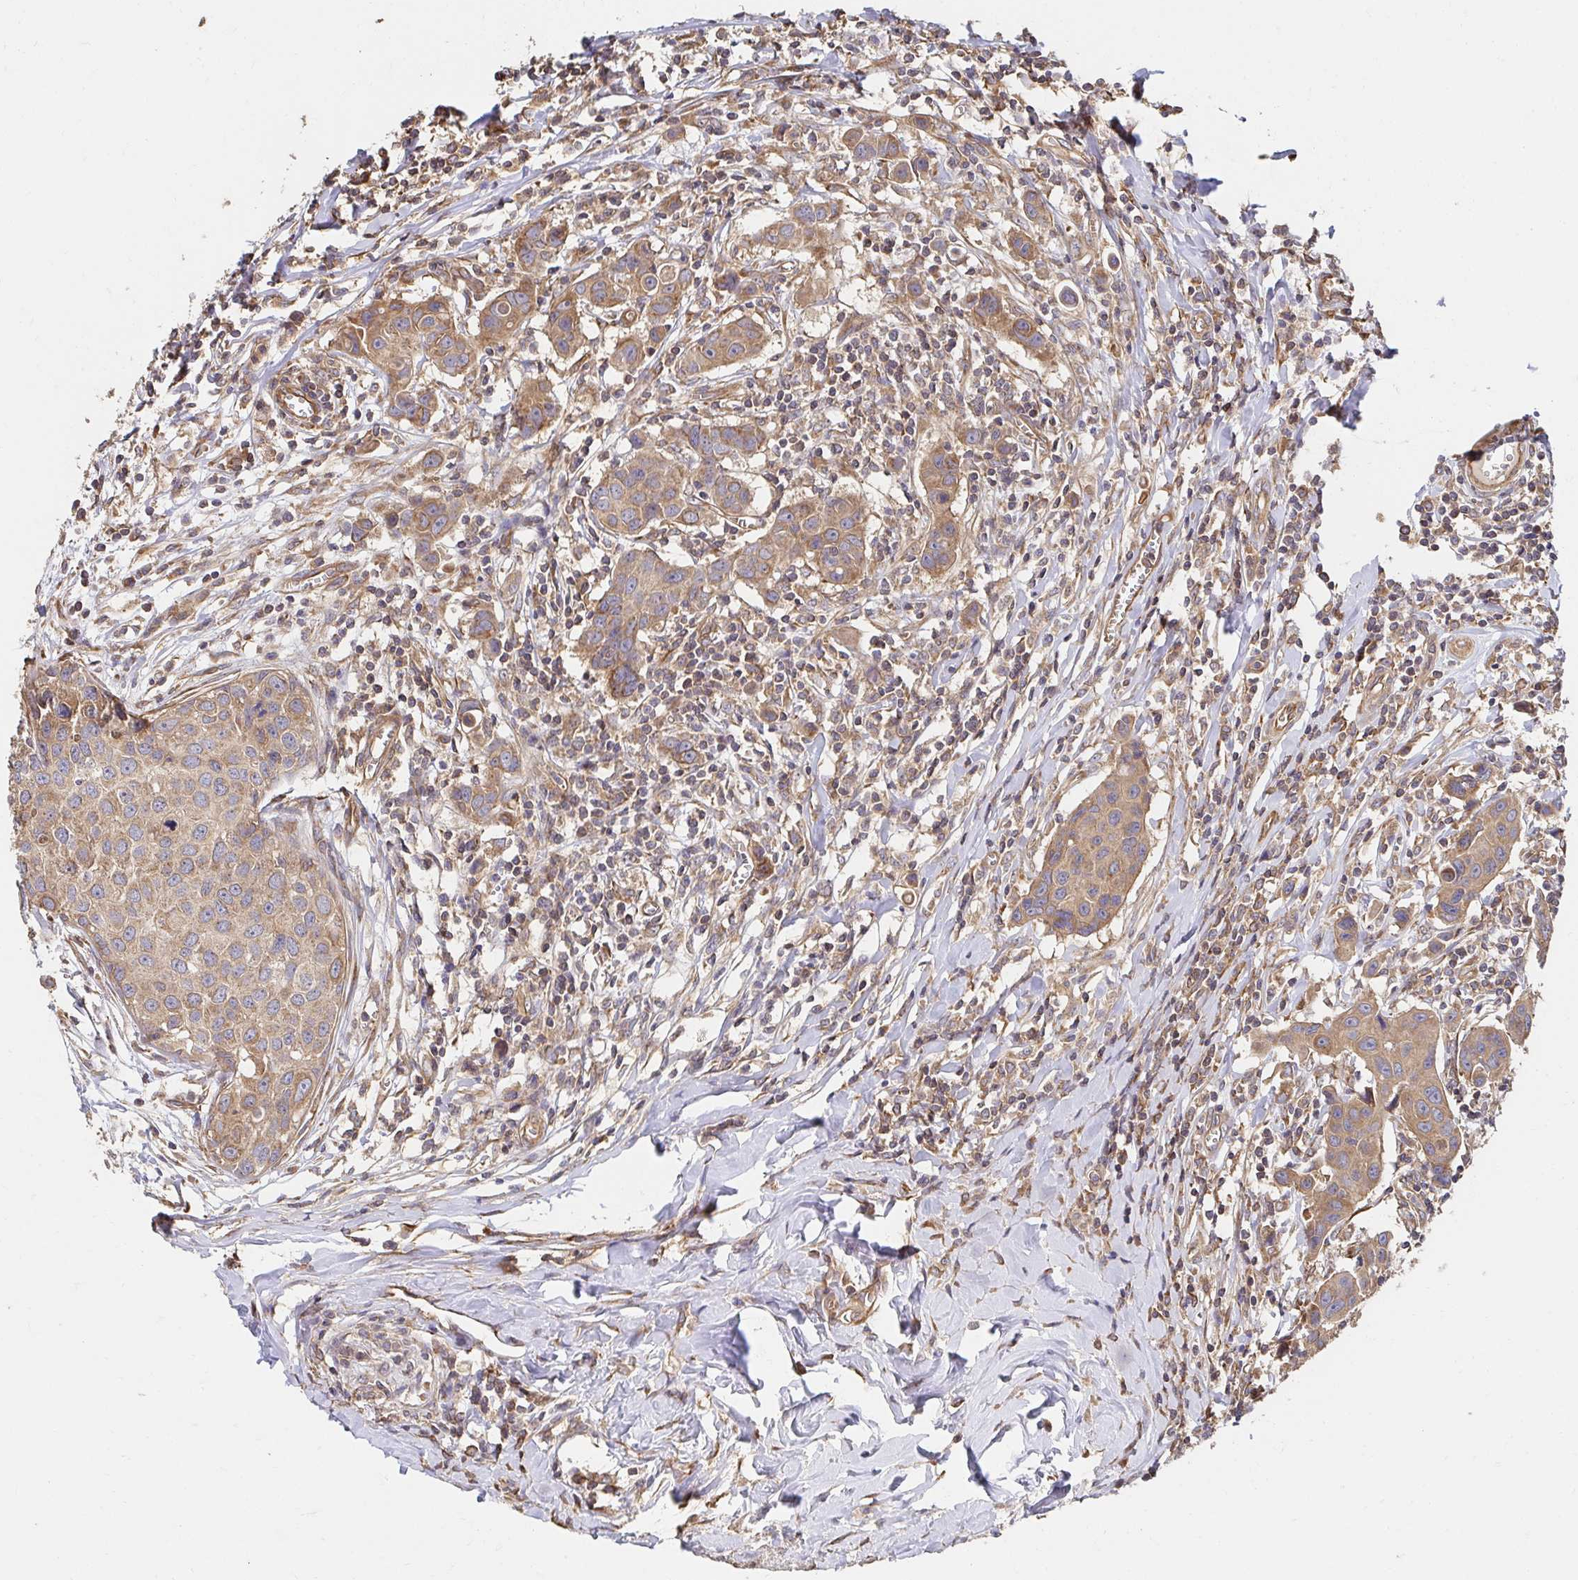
{"staining": {"intensity": "moderate", "quantity": ">75%", "location": "cytoplasmic/membranous"}, "tissue": "breast cancer", "cell_type": "Tumor cells", "image_type": "cancer", "snomed": [{"axis": "morphology", "description": "Duct carcinoma"}, {"axis": "topography", "description": "Breast"}], "caption": "Intraductal carcinoma (breast) tissue reveals moderate cytoplasmic/membranous positivity in approximately >75% of tumor cells (IHC, brightfield microscopy, high magnification).", "gene": "APBB1", "patient": {"sex": "female", "age": 24}}